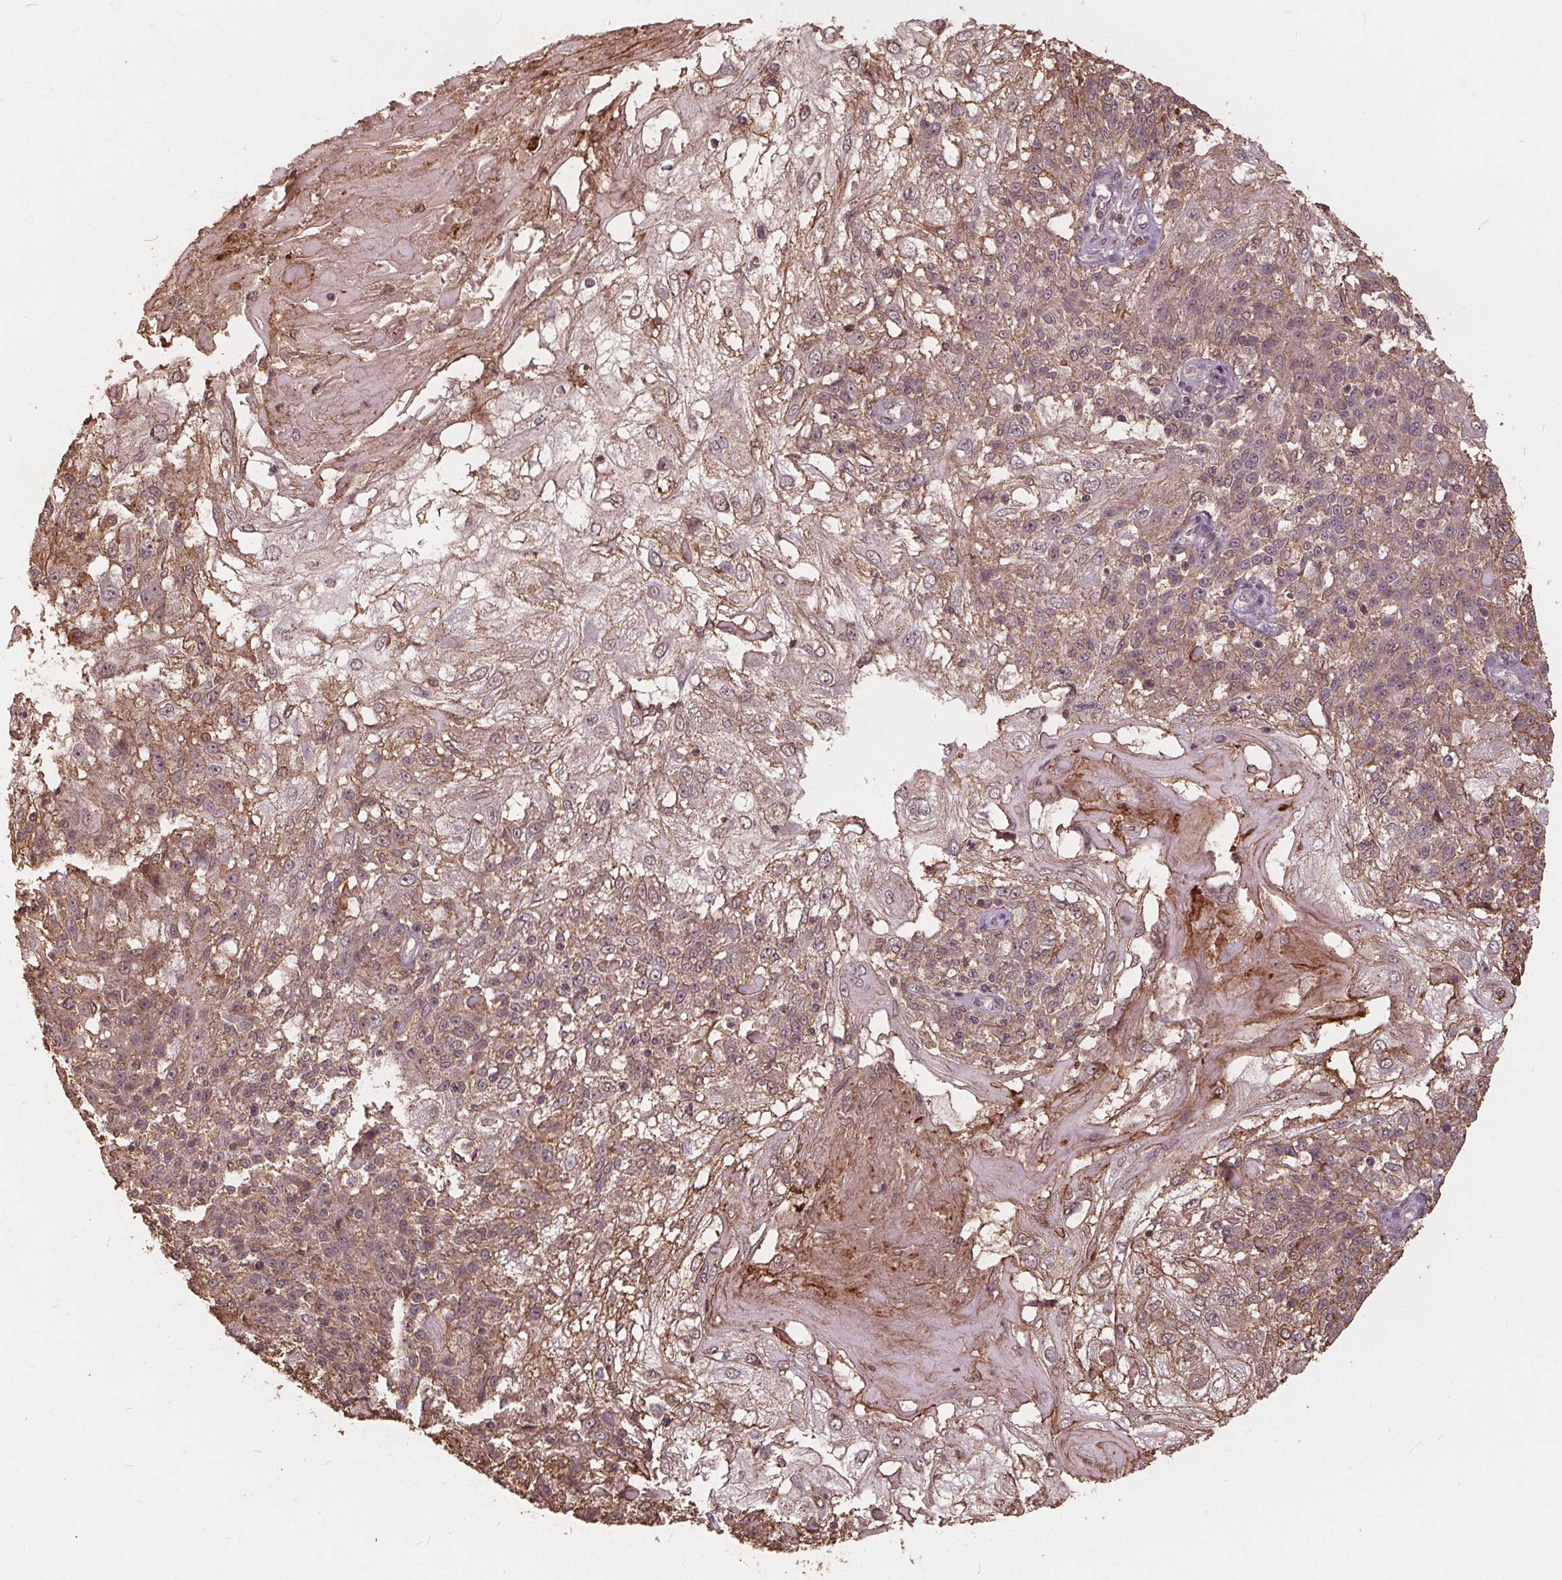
{"staining": {"intensity": "moderate", "quantity": "25%-75%", "location": "cytoplasmic/membranous"}, "tissue": "skin cancer", "cell_type": "Tumor cells", "image_type": "cancer", "snomed": [{"axis": "morphology", "description": "Normal tissue, NOS"}, {"axis": "morphology", "description": "Squamous cell carcinoma, NOS"}, {"axis": "topography", "description": "Skin"}], "caption": "High-magnification brightfield microscopy of skin cancer (squamous cell carcinoma) stained with DAB (3,3'-diaminobenzidine) (brown) and counterstained with hematoxylin (blue). tumor cells exhibit moderate cytoplasmic/membranous staining is present in about25%-75% of cells.", "gene": "DSG3", "patient": {"sex": "female", "age": 83}}